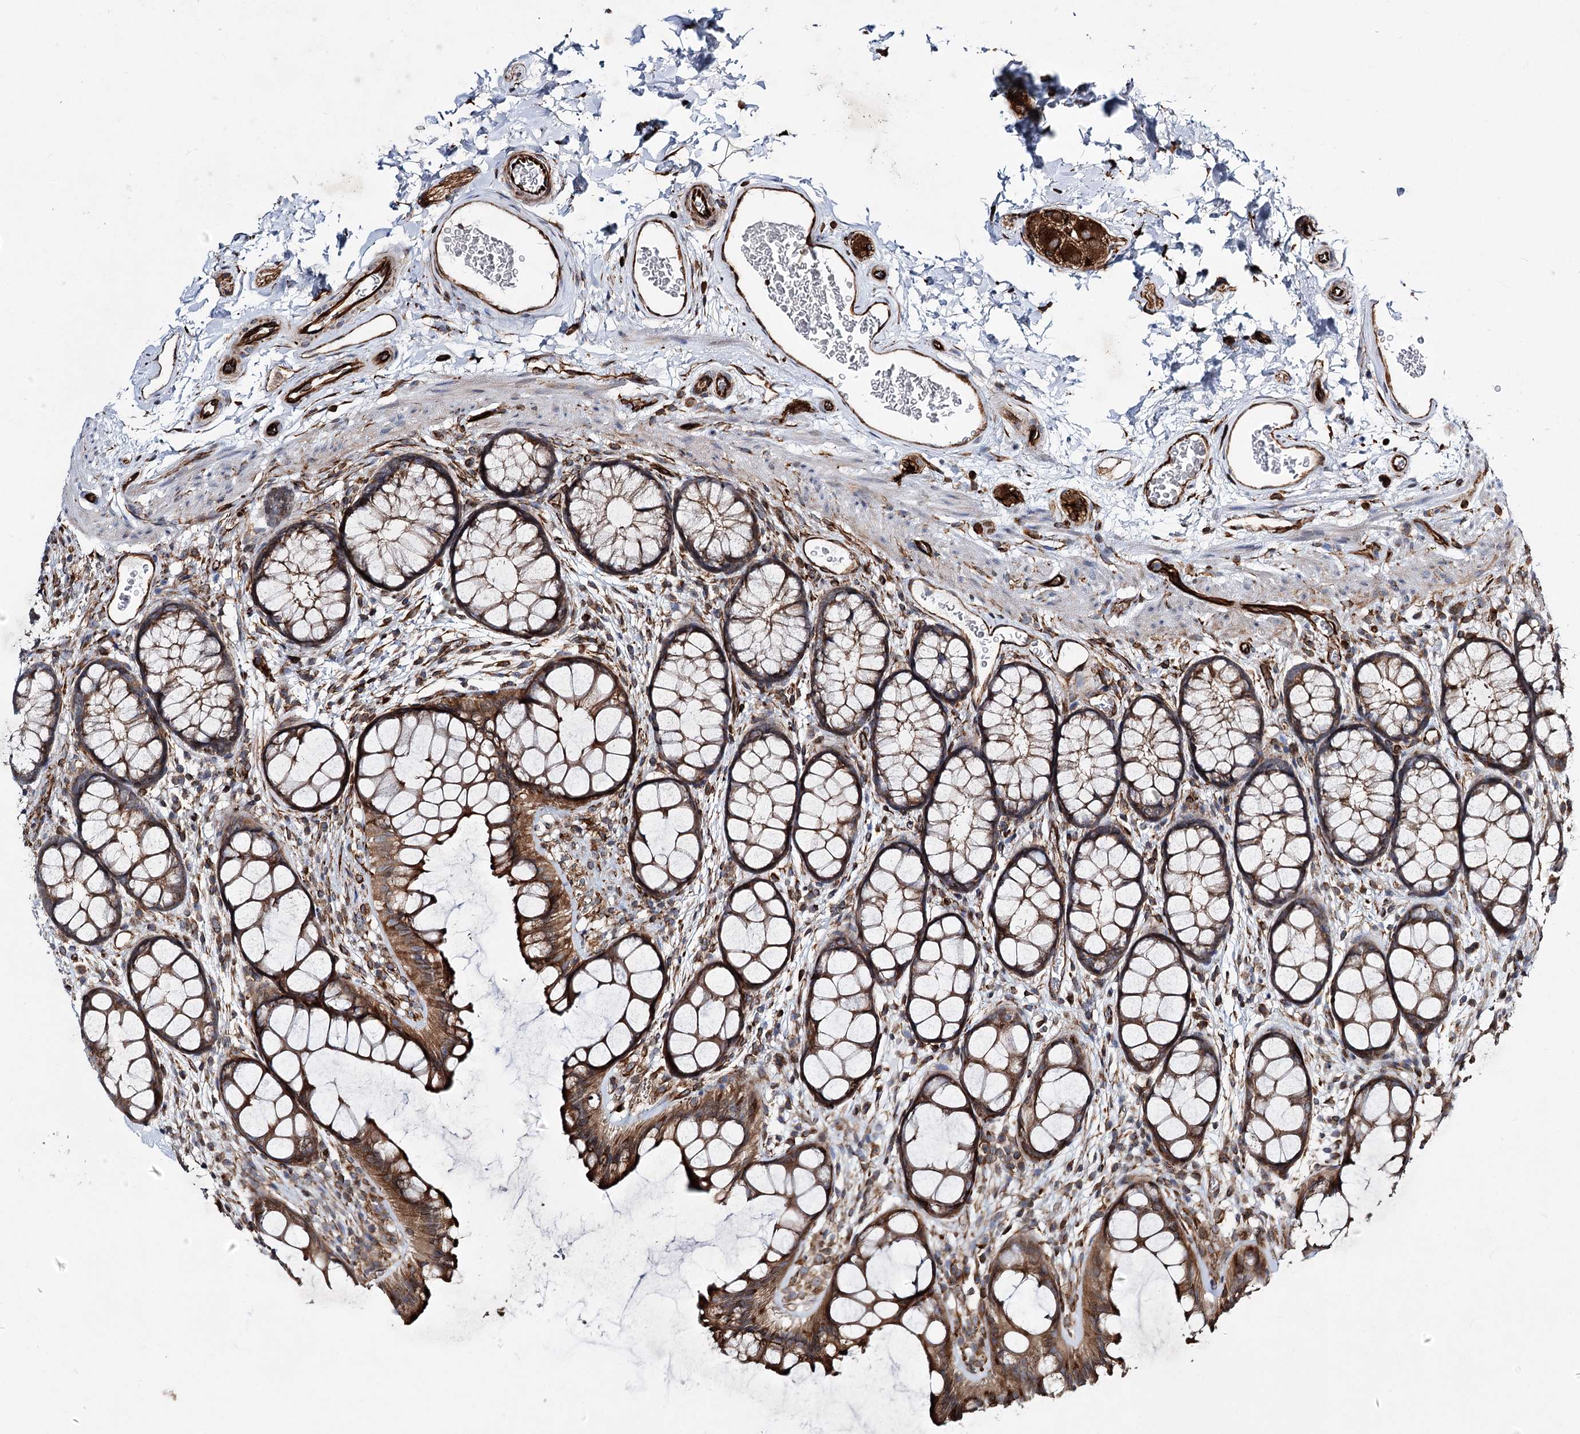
{"staining": {"intensity": "strong", "quantity": ">75%", "location": "cytoplasmic/membranous"}, "tissue": "colon", "cell_type": "Endothelial cells", "image_type": "normal", "snomed": [{"axis": "morphology", "description": "Normal tissue, NOS"}, {"axis": "topography", "description": "Colon"}], "caption": "Brown immunohistochemical staining in unremarkable colon exhibits strong cytoplasmic/membranous positivity in about >75% of endothelial cells. The staining was performed using DAB to visualize the protein expression in brown, while the nuclei were stained in blue with hematoxylin (Magnification: 20x).", "gene": "DPEP2", "patient": {"sex": "female", "age": 82}}